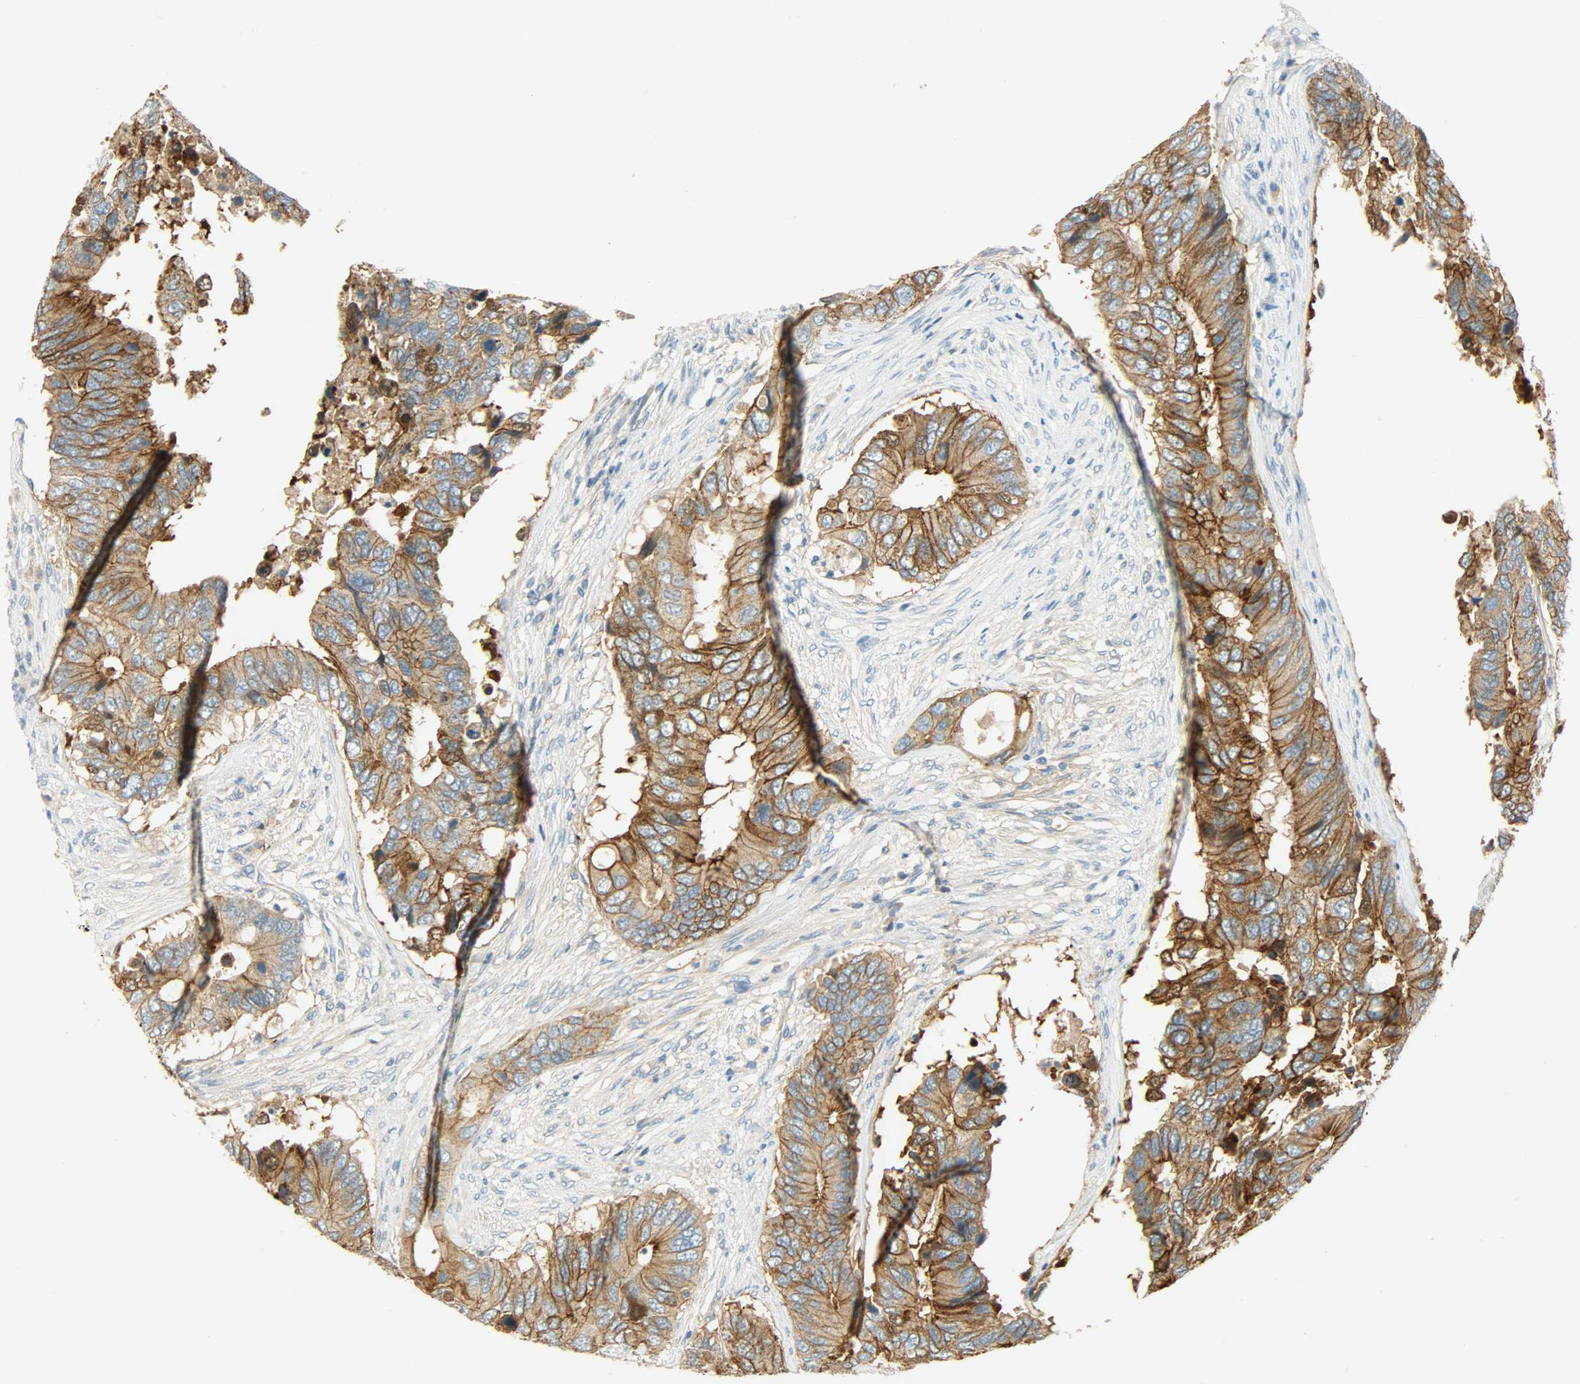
{"staining": {"intensity": "strong", "quantity": ">75%", "location": "cytoplasmic/membranous"}, "tissue": "colorectal cancer", "cell_type": "Tumor cells", "image_type": "cancer", "snomed": [{"axis": "morphology", "description": "Adenocarcinoma, NOS"}, {"axis": "topography", "description": "Colon"}], "caption": "The photomicrograph displays a brown stain indicating the presence of a protein in the cytoplasmic/membranous of tumor cells in adenocarcinoma (colorectal).", "gene": "DSG2", "patient": {"sex": "male", "age": 71}}